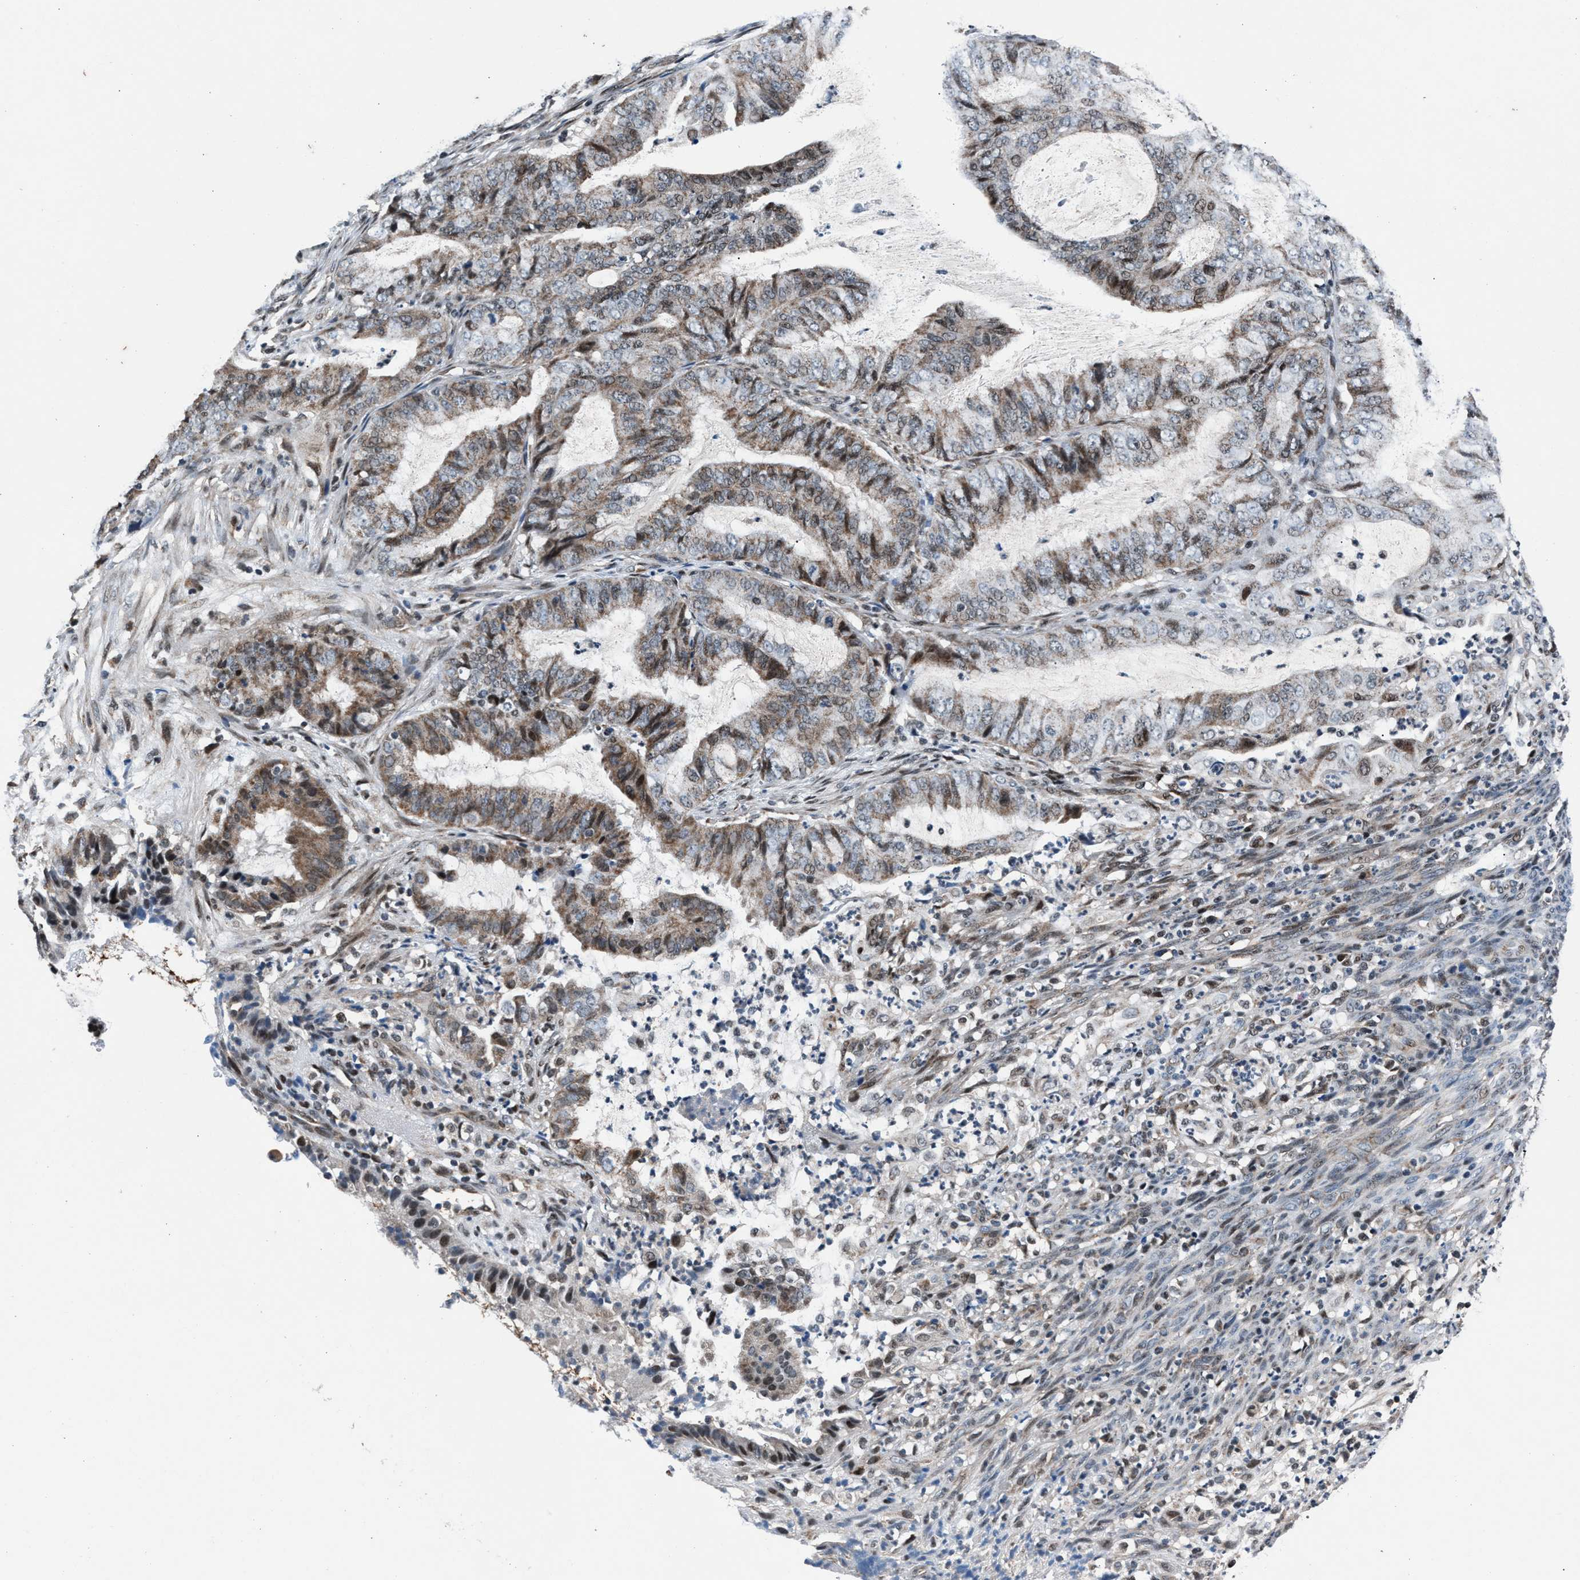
{"staining": {"intensity": "moderate", "quantity": "25%-75%", "location": "cytoplasmic/membranous"}, "tissue": "endometrial cancer", "cell_type": "Tumor cells", "image_type": "cancer", "snomed": [{"axis": "morphology", "description": "Adenocarcinoma, NOS"}, {"axis": "topography", "description": "Endometrium"}], "caption": "DAB immunohistochemical staining of endometrial adenocarcinoma exhibits moderate cytoplasmic/membranous protein staining in approximately 25%-75% of tumor cells.", "gene": "PRRC2B", "patient": {"sex": "female", "age": 51}}